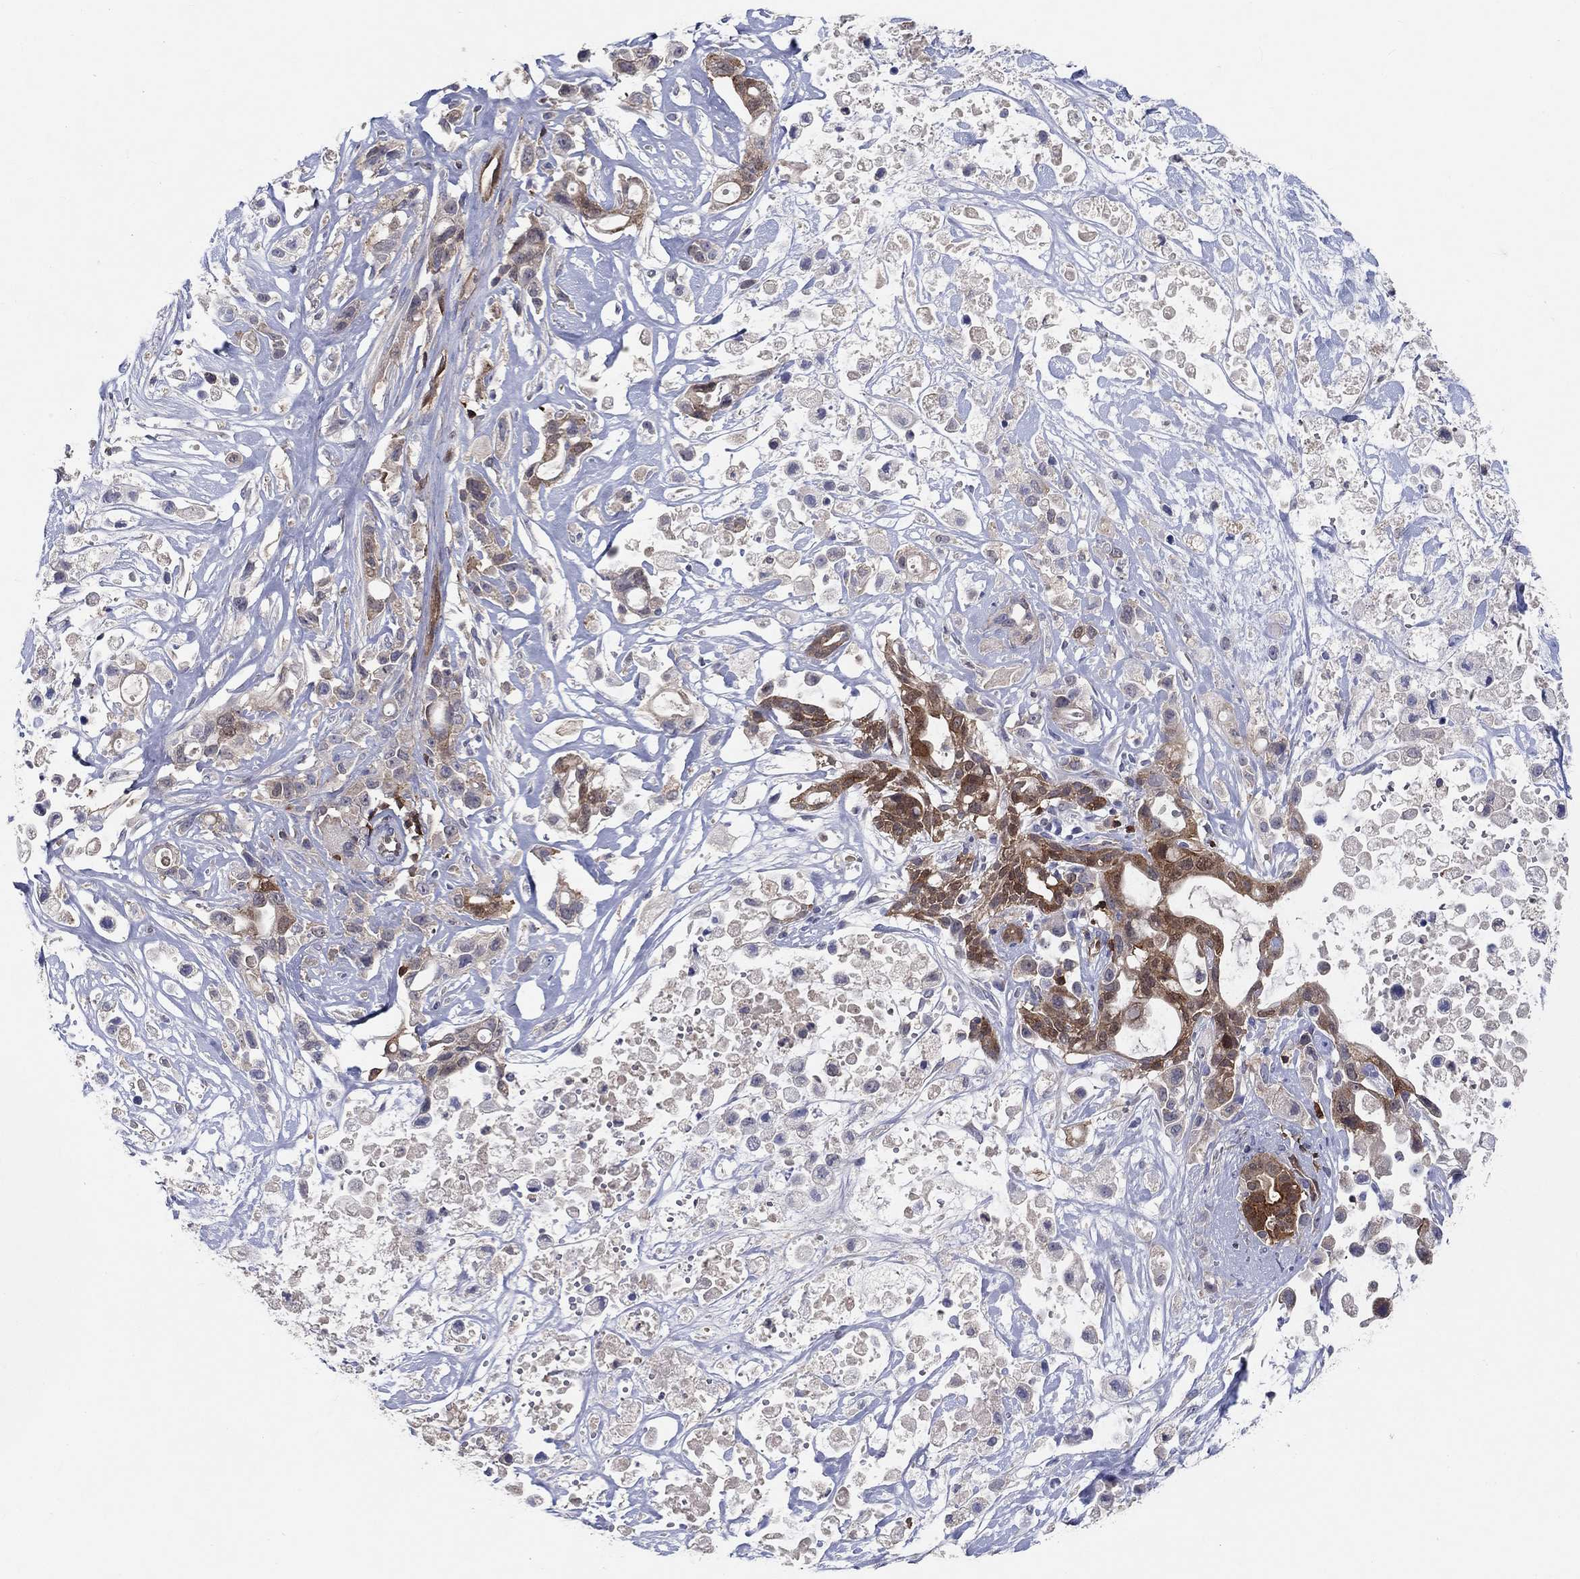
{"staining": {"intensity": "strong", "quantity": "<25%", "location": "cytoplasmic/membranous,nuclear"}, "tissue": "pancreatic cancer", "cell_type": "Tumor cells", "image_type": "cancer", "snomed": [{"axis": "morphology", "description": "Adenocarcinoma, NOS"}, {"axis": "topography", "description": "Pancreas"}], "caption": "This is an image of immunohistochemistry staining of pancreatic adenocarcinoma, which shows strong staining in the cytoplasmic/membranous and nuclear of tumor cells.", "gene": "AGFG2", "patient": {"sex": "male", "age": 44}}